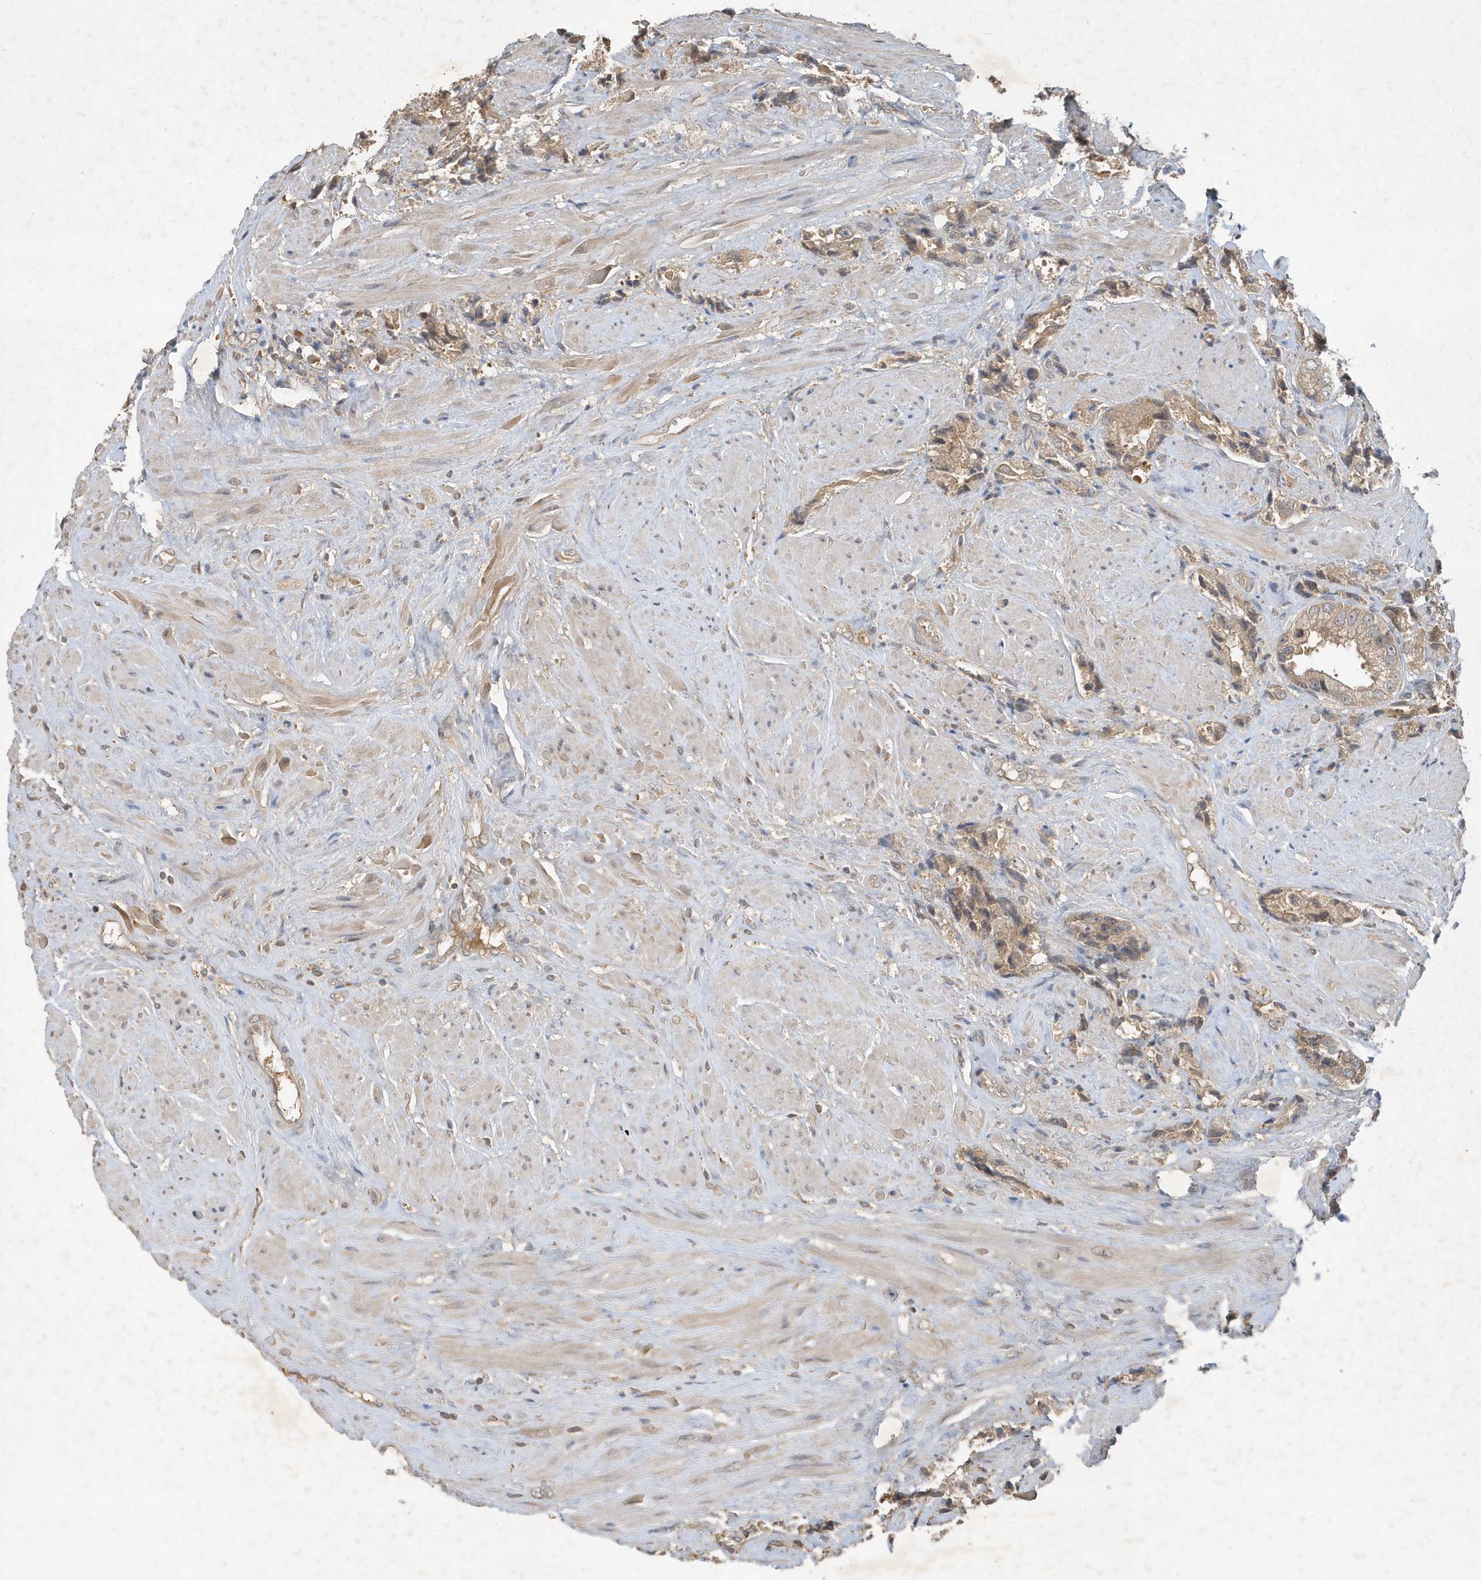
{"staining": {"intensity": "weak", "quantity": ">75%", "location": "cytoplasmic/membranous"}, "tissue": "prostate cancer", "cell_type": "Tumor cells", "image_type": "cancer", "snomed": [{"axis": "morphology", "description": "Adenocarcinoma, High grade"}, {"axis": "topography", "description": "Prostate"}], "caption": "There is low levels of weak cytoplasmic/membranous positivity in tumor cells of prostate adenocarcinoma (high-grade), as demonstrated by immunohistochemical staining (brown color).", "gene": "ABCB9", "patient": {"sex": "male", "age": 61}}